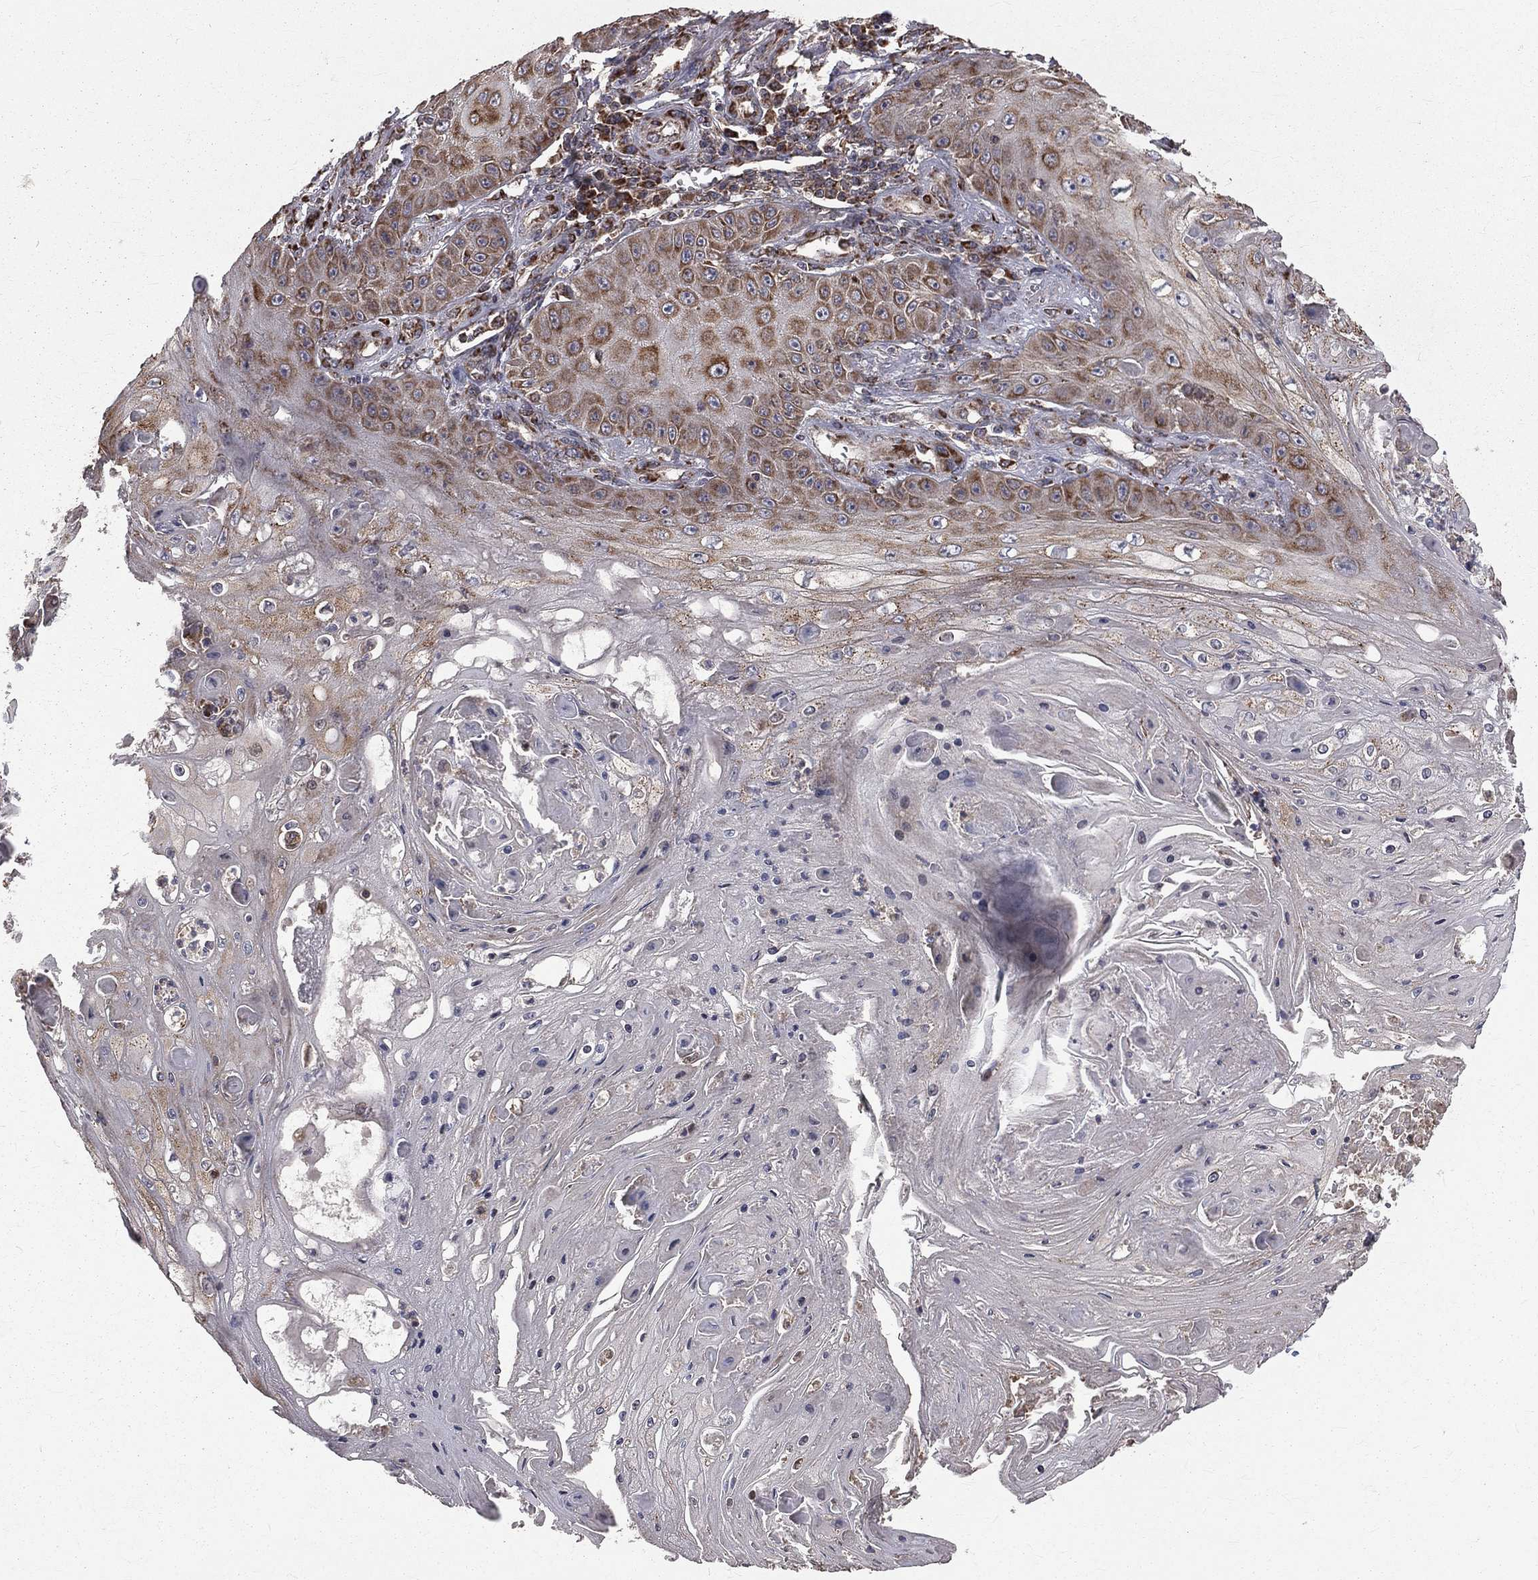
{"staining": {"intensity": "moderate", "quantity": "25%-75%", "location": "cytoplasmic/membranous"}, "tissue": "skin cancer", "cell_type": "Tumor cells", "image_type": "cancer", "snomed": [{"axis": "morphology", "description": "Squamous cell carcinoma, NOS"}, {"axis": "topography", "description": "Skin"}], "caption": "Approximately 25%-75% of tumor cells in skin cancer reveal moderate cytoplasmic/membranous protein staining as visualized by brown immunohistochemical staining.", "gene": "OLFML1", "patient": {"sex": "male", "age": 70}}